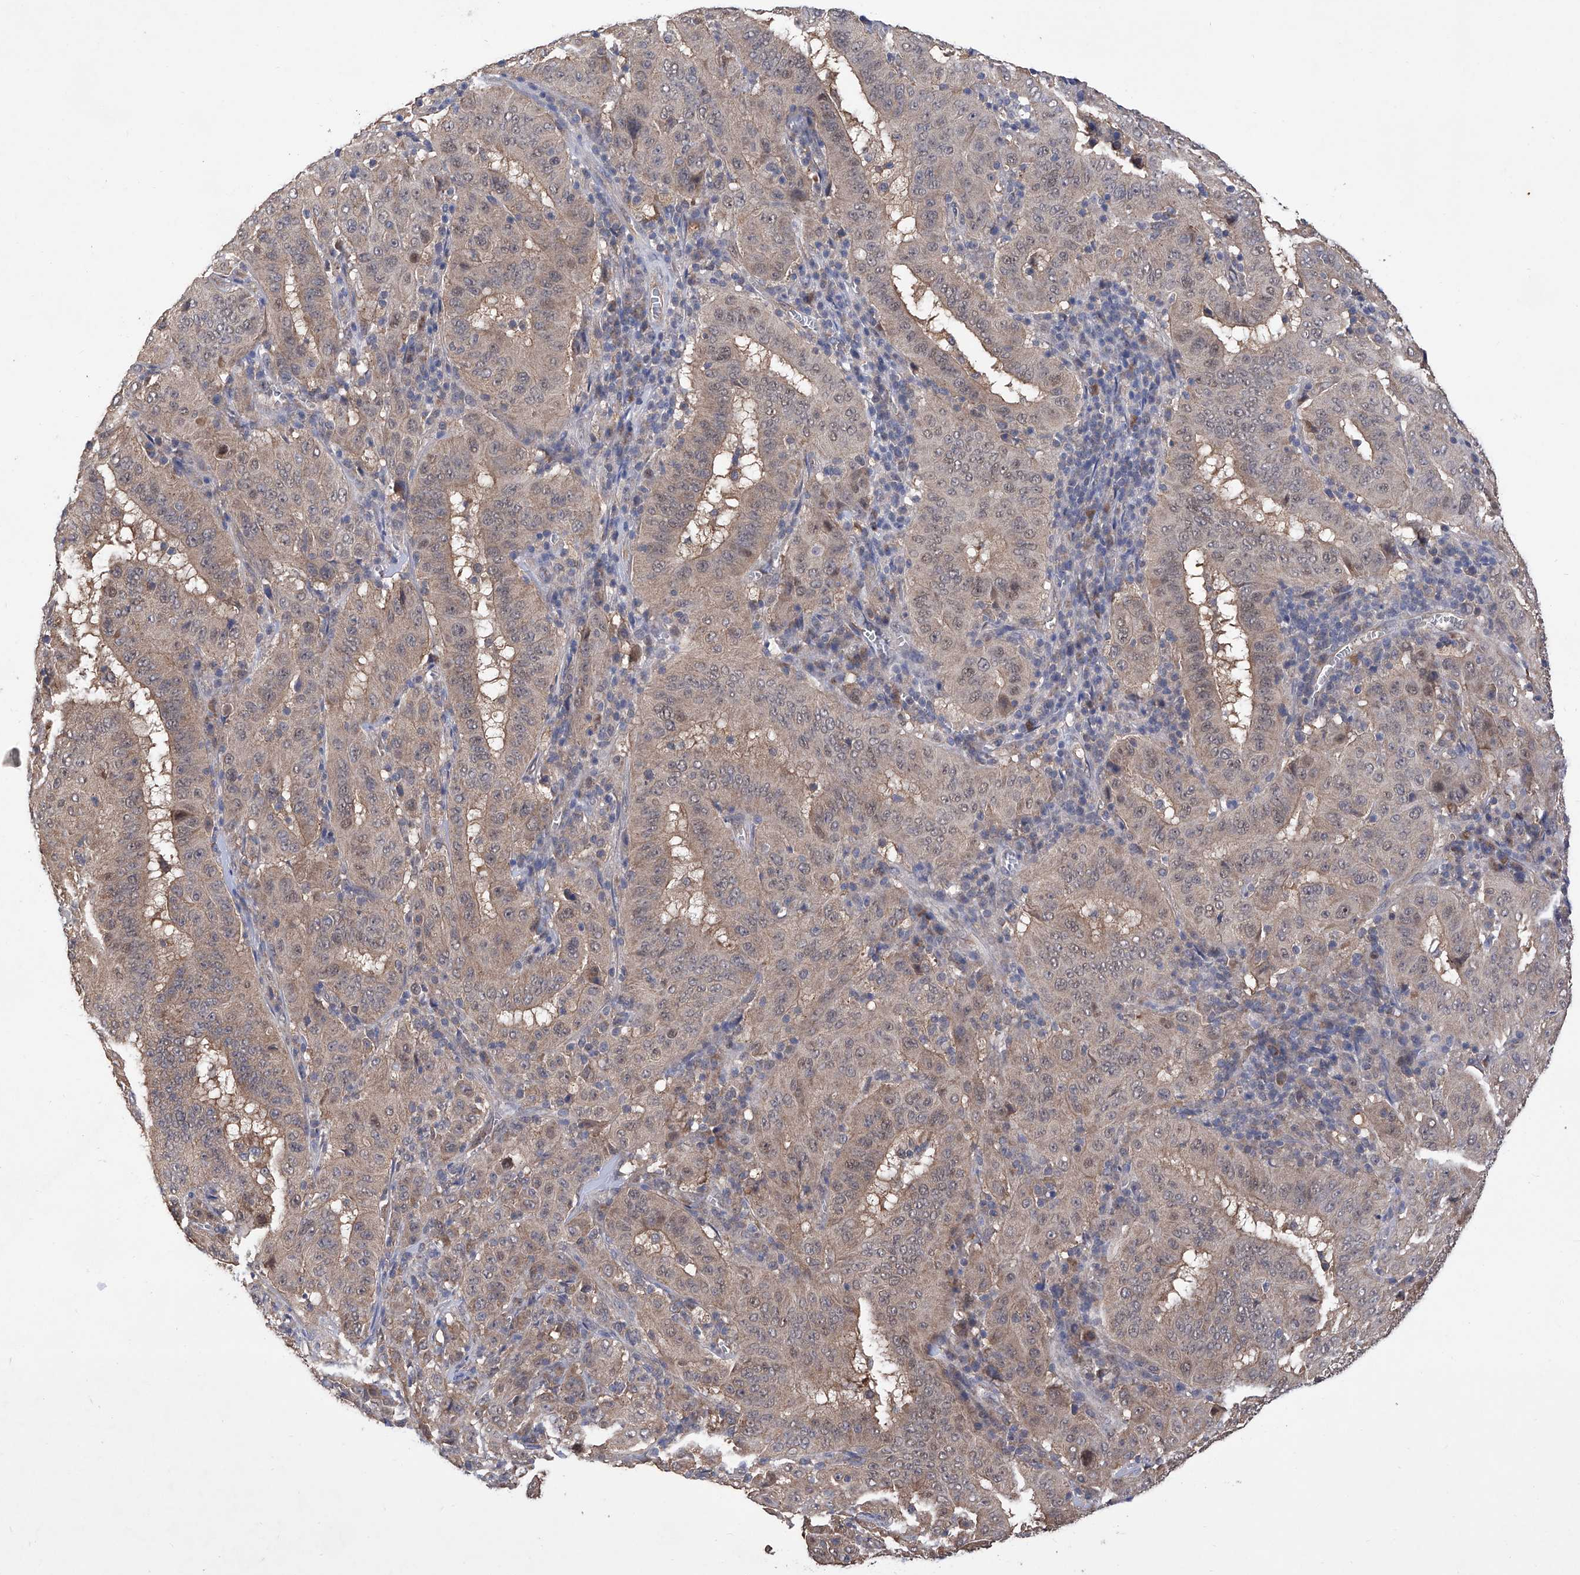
{"staining": {"intensity": "weak", "quantity": ">75%", "location": "cytoplasmic/membranous"}, "tissue": "pancreatic cancer", "cell_type": "Tumor cells", "image_type": "cancer", "snomed": [{"axis": "morphology", "description": "Adenocarcinoma, NOS"}, {"axis": "topography", "description": "Pancreas"}], "caption": "This is an image of immunohistochemistry (IHC) staining of adenocarcinoma (pancreatic), which shows weak positivity in the cytoplasmic/membranous of tumor cells.", "gene": "USP45", "patient": {"sex": "male", "age": 63}}